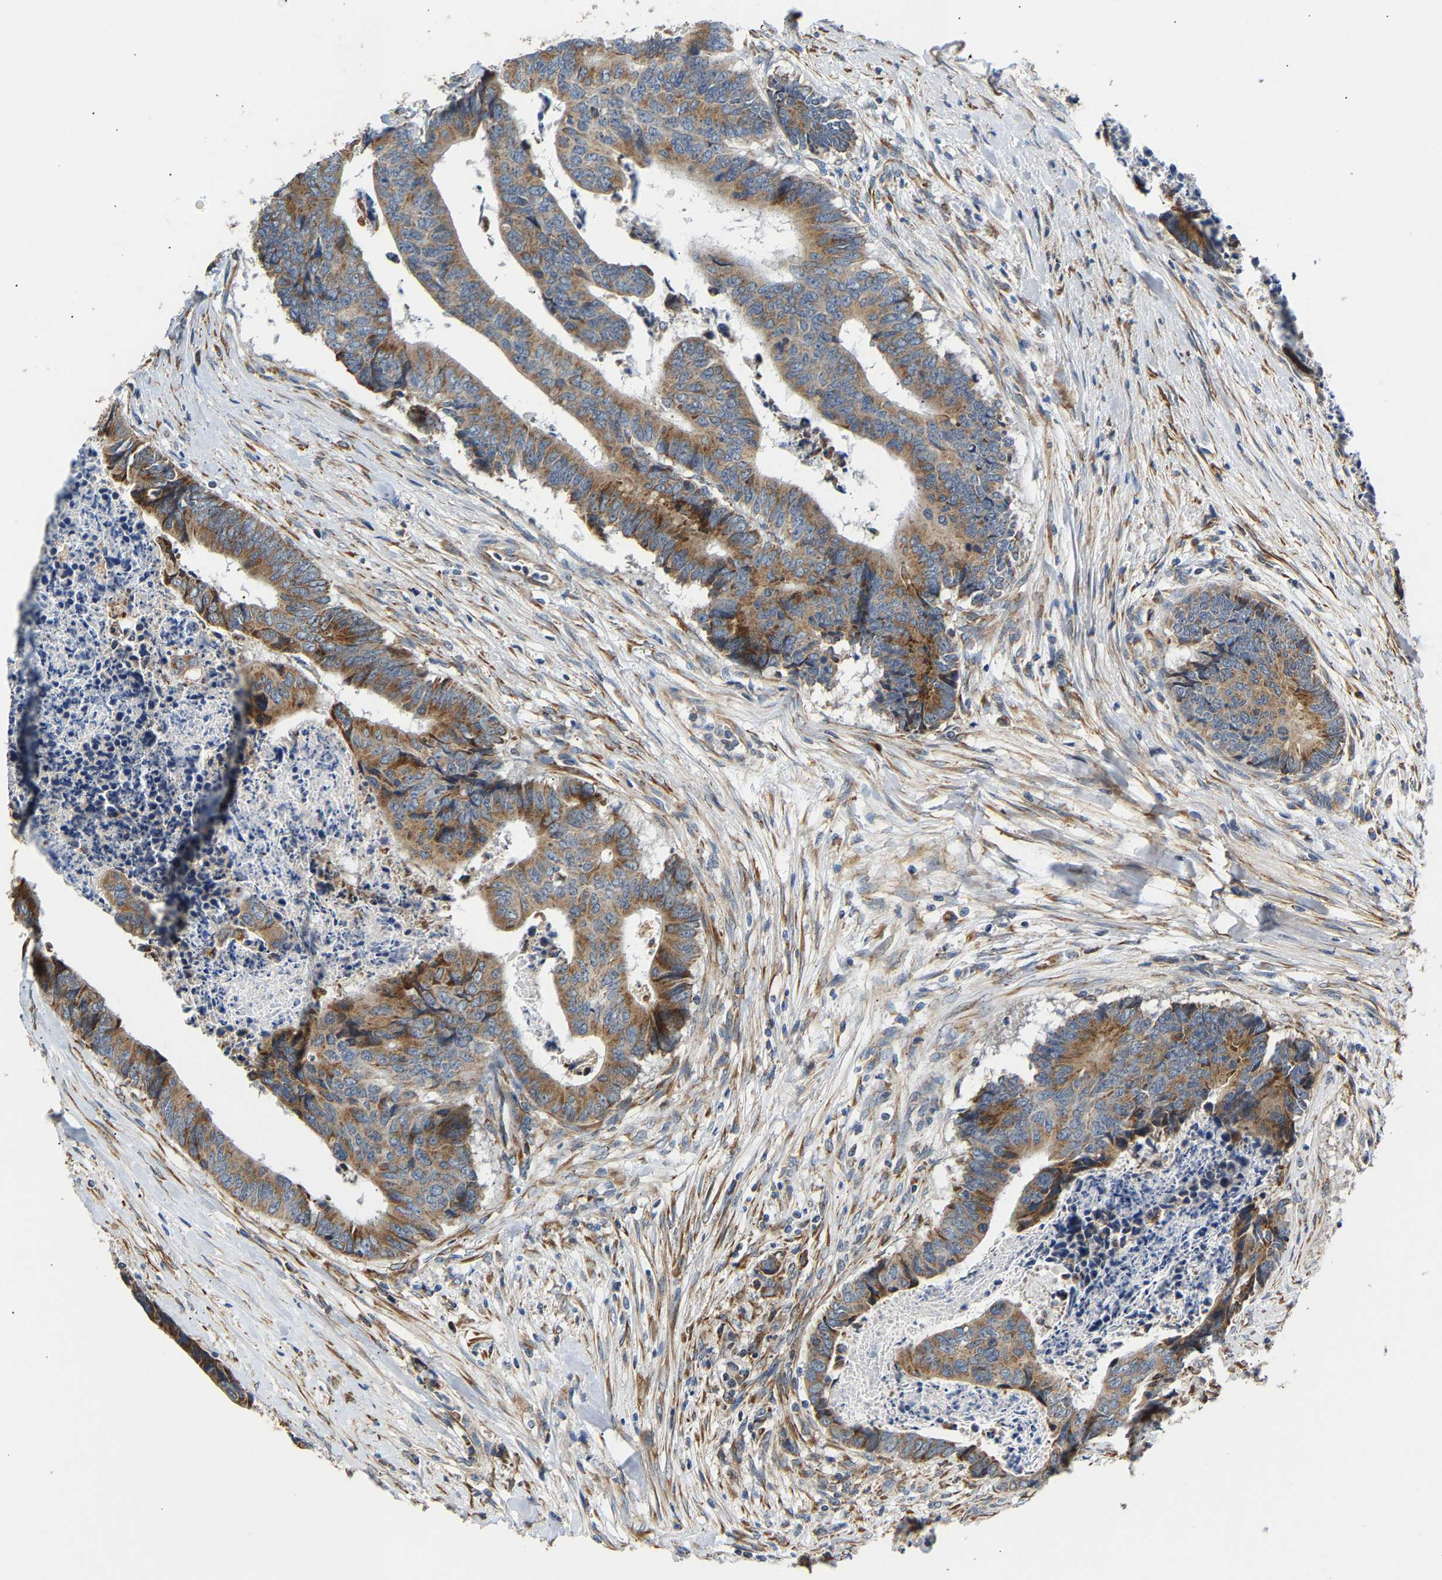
{"staining": {"intensity": "moderate", "quantity": ">75%", "location": "cytoplasmic/membranous"}, "tissue": "colorectal cancer", "cell_type": "Tumor cells", "image_type": "cancer", "snomed": [{"axis": "morphology", "description": "Adenocarcinoma, NOS"}, {"axis": "topography", "description": "Rectum"}], "caption": "IHC of adenocarcinoma (colorectal) exhibits medium levels of moderate cytoplasmic/membranous expression in about >75% of tumor cells.", "gene": "TMEM168", "patient": {"sex": "male", "age": 84}}